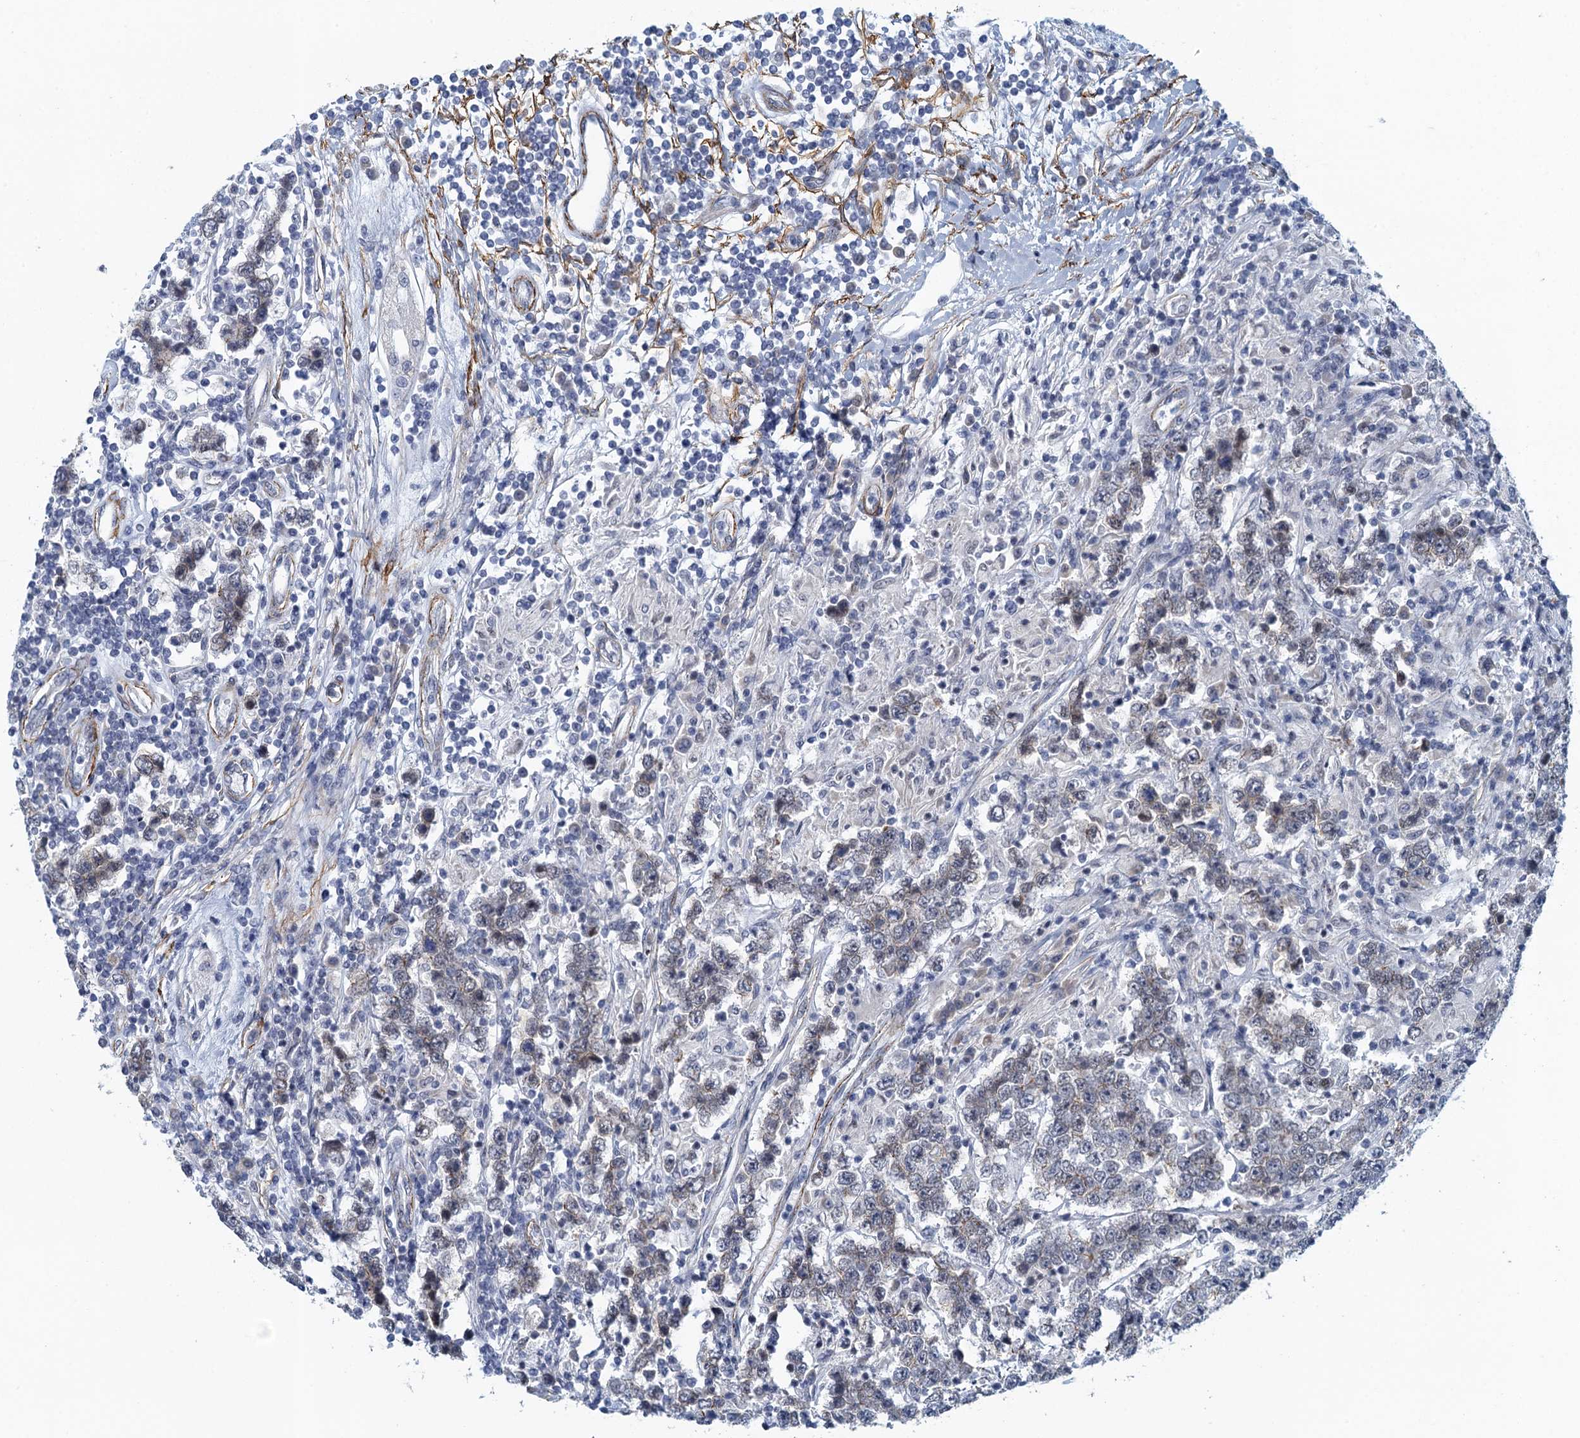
{"staining": {"intensity": "weak", "quantity": "25%-75%", "location": "cytoplasmic/membranous"}, "tissue": "testis cancer", "cell_type": "Tumor cells", "image_type": "cancer", "snomed": [{"axis": "morphology", "description": "Normal tissue, NOS"}, {"axis": "morphology", "description": "Urothelial carcinoma, High grade"}, {"axis": "morphology", "description": "Seminoma, NOS"}, {"axis": "morphology", "description": "Carcinoma, Embryonal, NOS"}, {"axis": "topography", "description": "Urinary bladder"}, {"axis": "topography", "description": "Testis"}], "caption": "Human testis embryonal carcinoma stained with a protein marker exhibits weak staining in tumor cells.", "gene": "ALG2", "patient": {"sex": "male", "age": 41}}